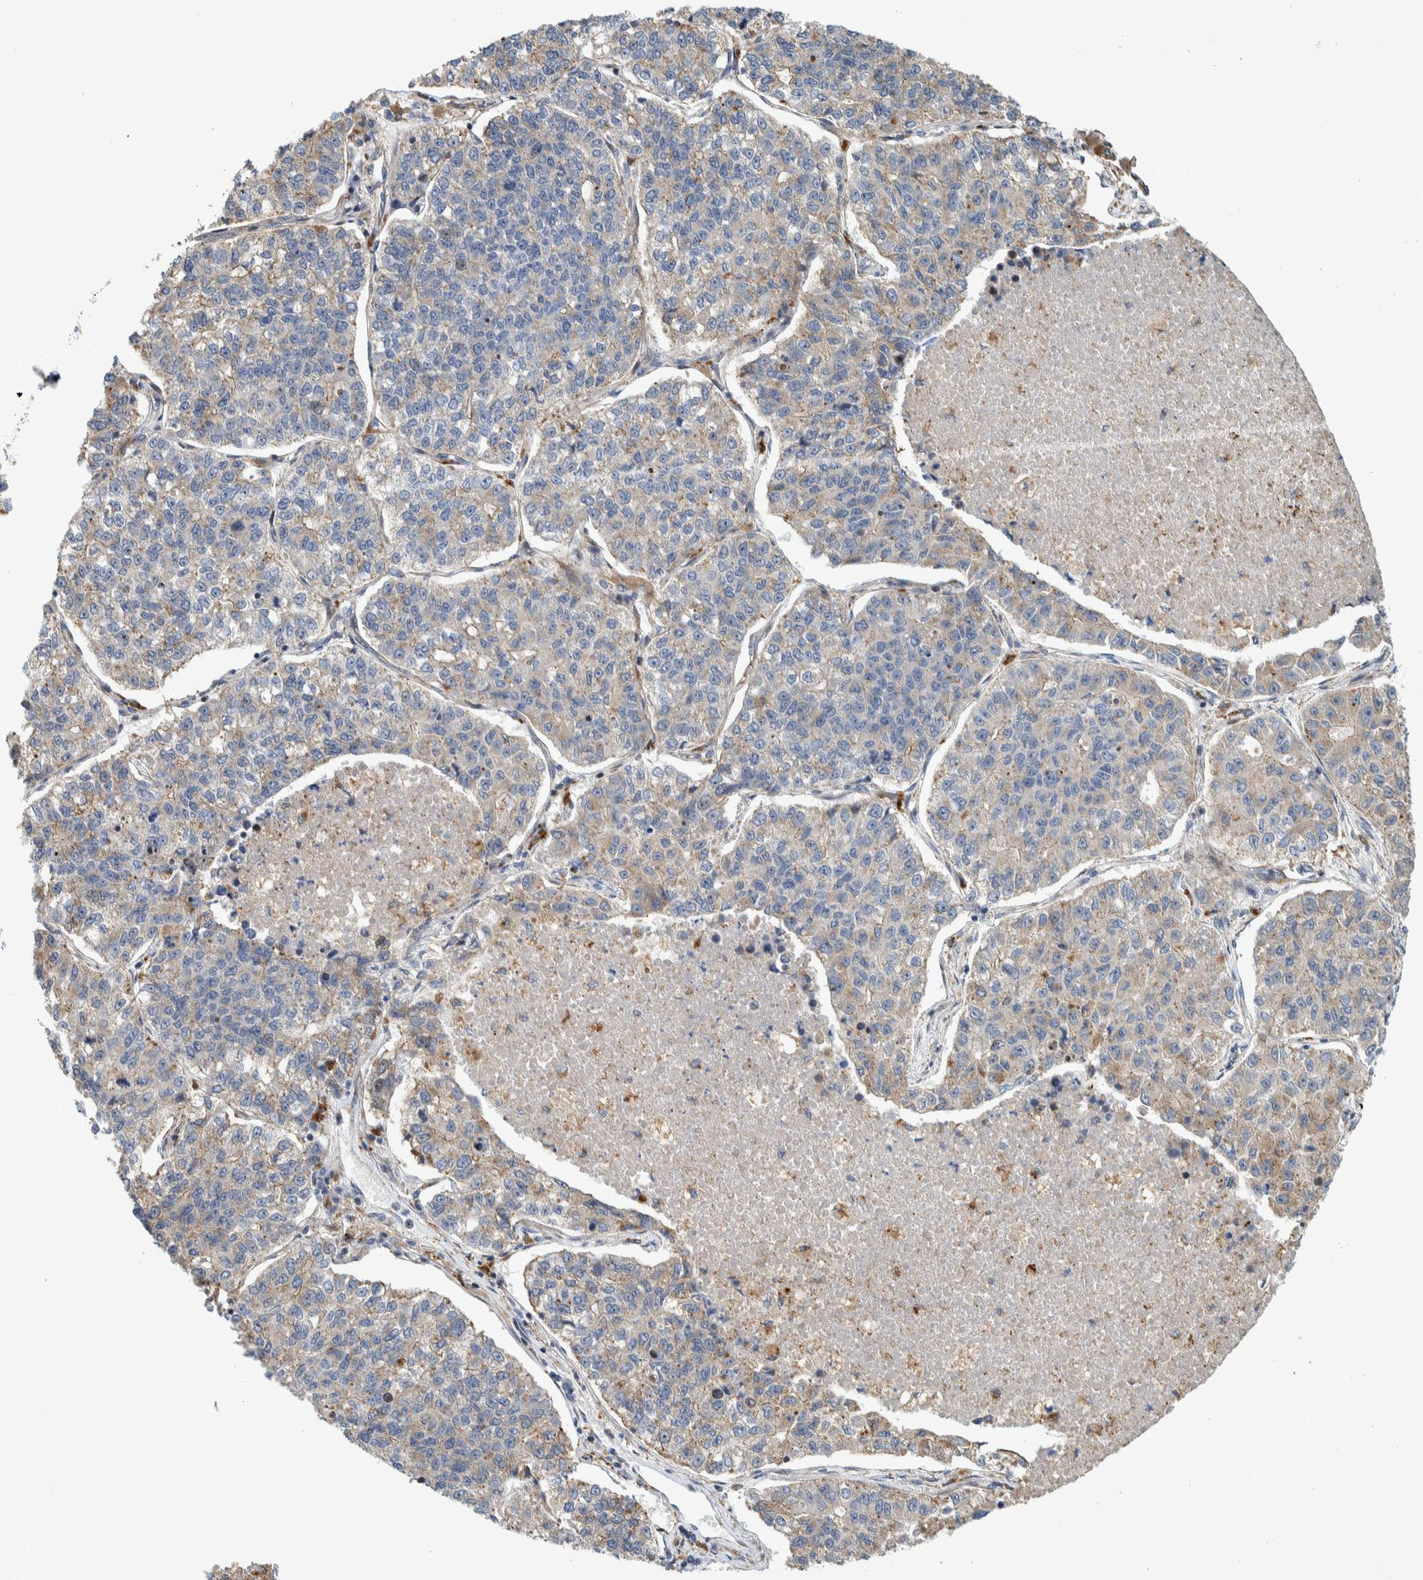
{"staining": {"intensity": "weak", "quantity": "<25%", "location": "cytoplasmic/membranous"}, "tissue": "lung cancer", "cell_type": "Tumor cells", "image_type": "cancer", "snomed": [{"axis": "morphology", "description": "Adenocarcinoma, NOS"}, {"axis": "topography", "description": "Lung"}], "caption": "Lung cancer was stained to show a protein in brown. There is no significant positivity in tumor cells.", "gene": "CCDC57", "patient": {"sex": "male", "age": 49}}